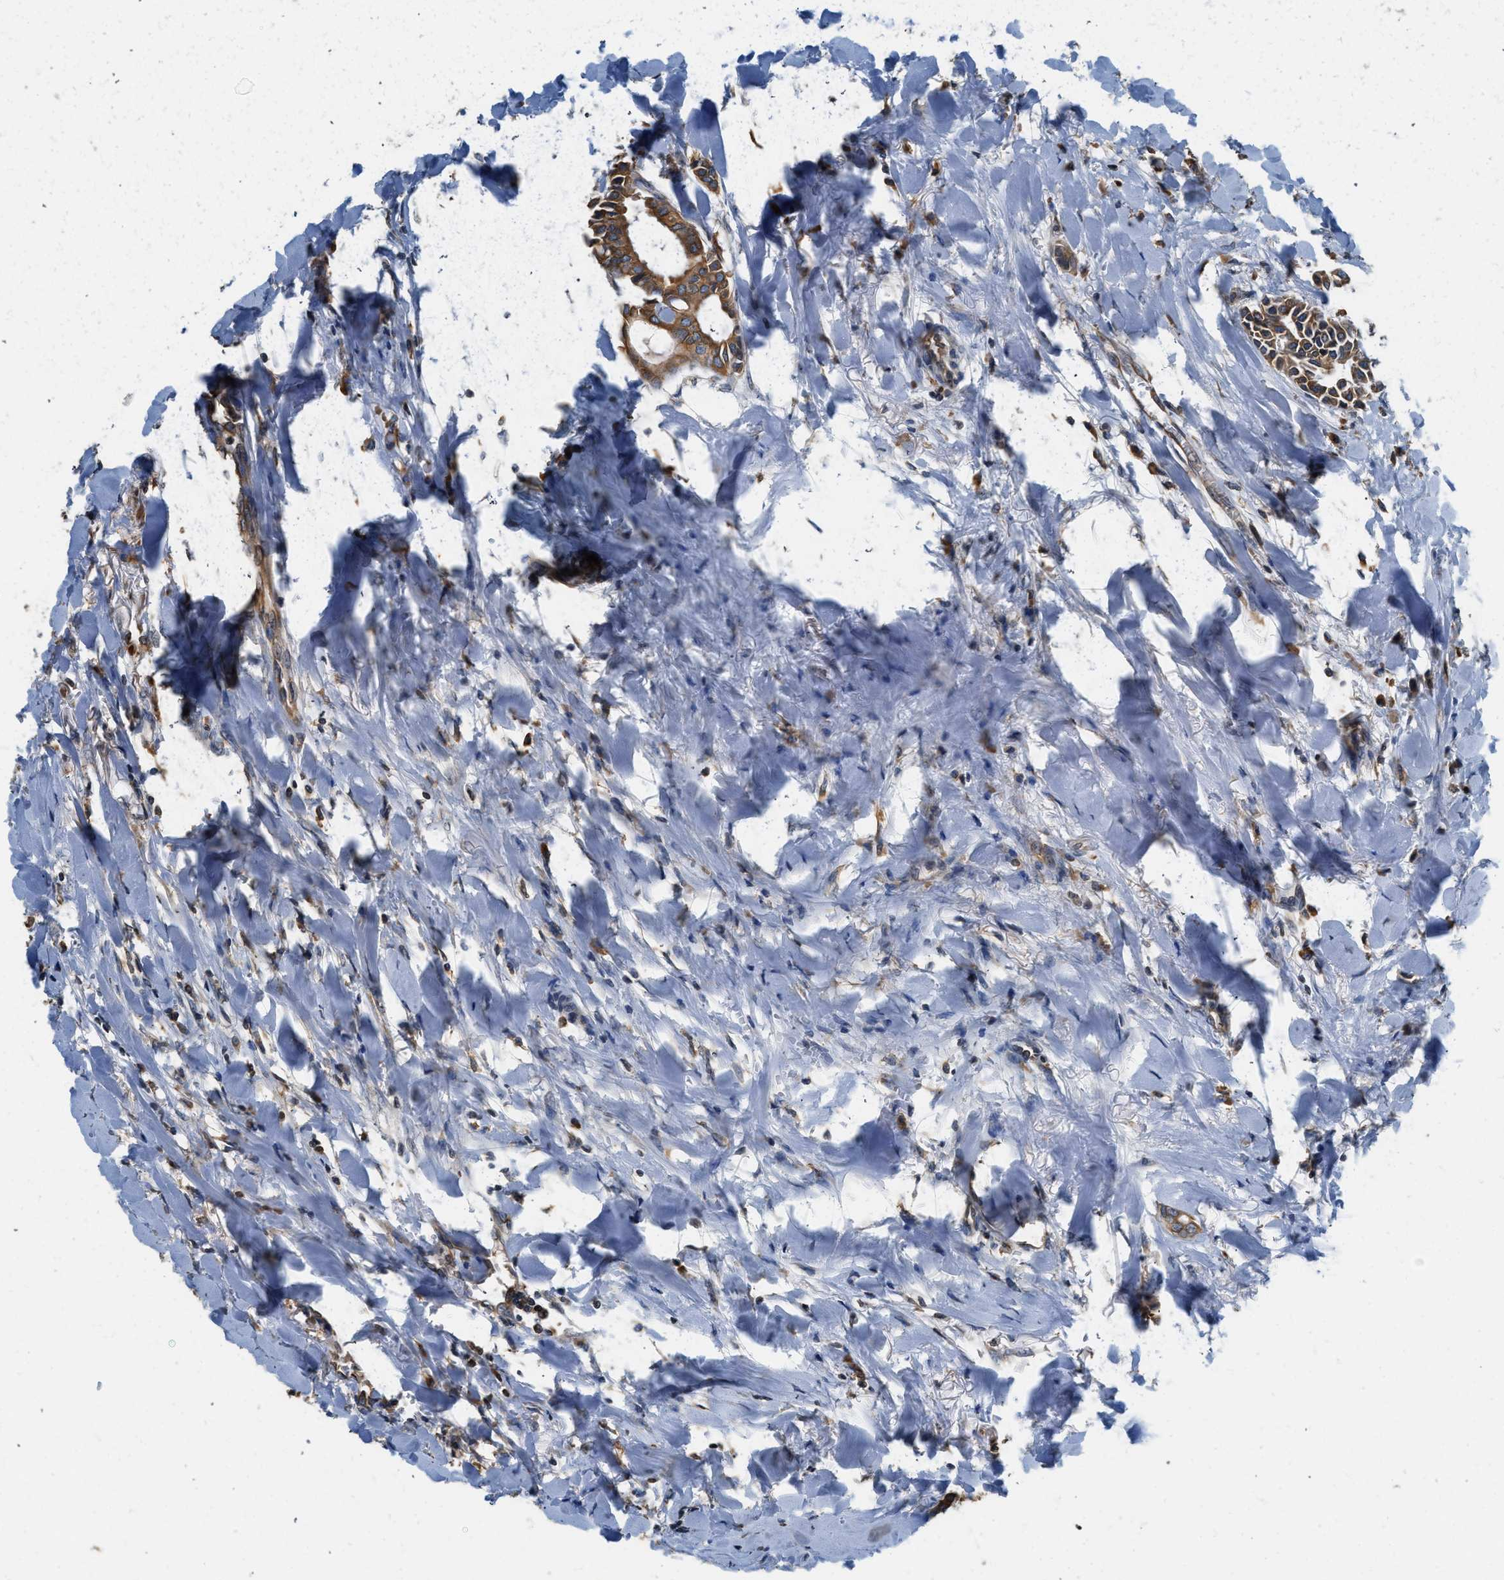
{"staining": {"intensity": "moderate", "quantity": ">75%", "location": "cytoplasmic/membranous"}, "tissue": "head and neck cancer", "cell_type": "Tumor cells", "image_type": "cancer", "snomed": [{"axis": "morphology", "description": "Adenocarcinoma, NOS"}, {"axis": "topography", "description": "Salivary gland"}, {"axis": "topography", "description": "Head-Neck"}], "caption": "High-magnification brightfield microscopy of head and neck cancer stained with DAB (brown) and counterstained with hematoxylin (blue). tumor cells exhibit moderate cytoplasmic/membranous expression is appreciated in approximately>75% of cells. The protein is stained brown, and the nuclei are stained in blue (DAB (3,3'-diaminobenzidine) IHC with brightfield microscopy, high magnification).", "gene": "BCAP31", "patient": {"sex": "female", "age": 59}}